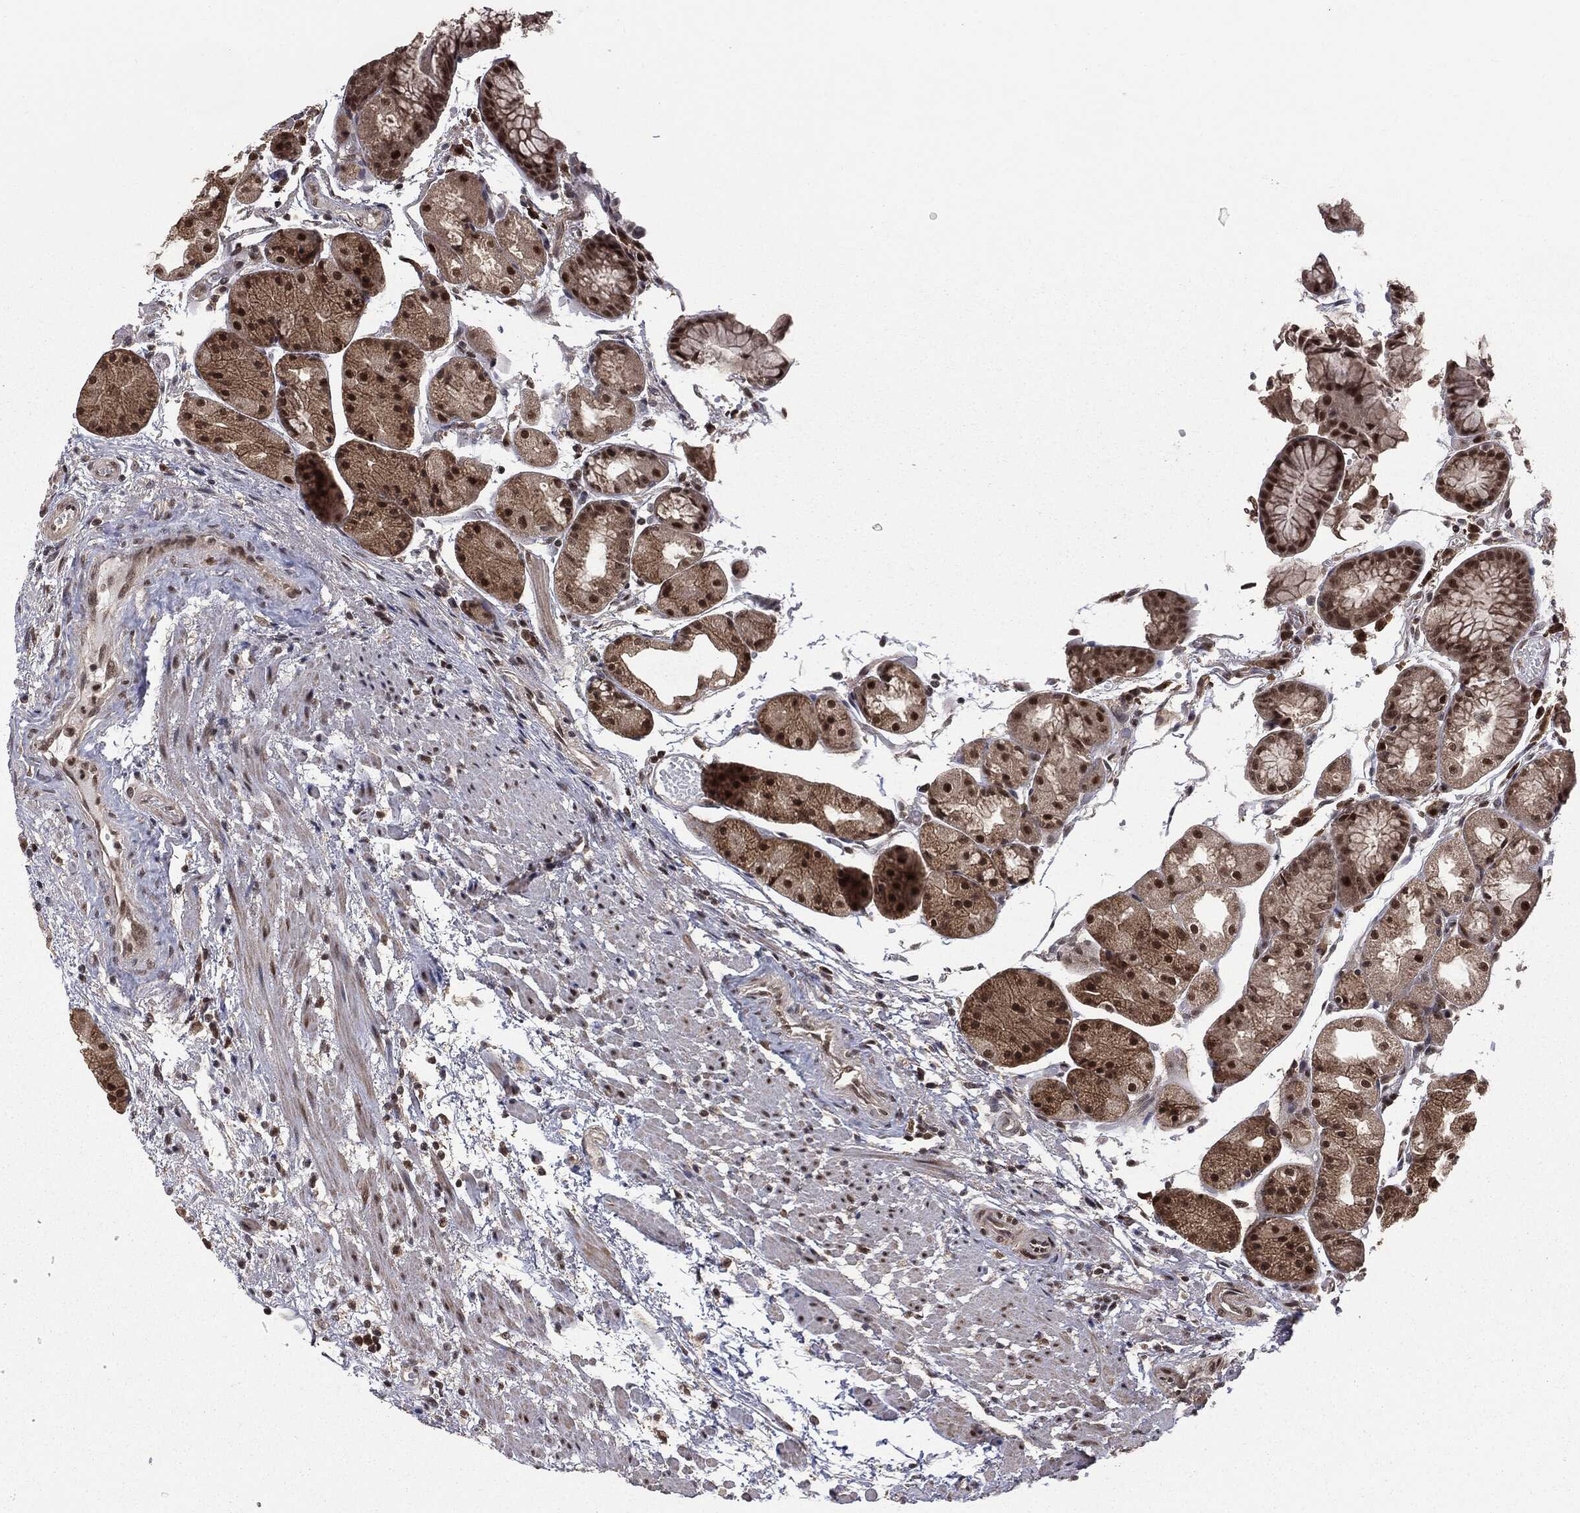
{"staining": {"intensity": "strong", "quantity": "25%-75%", "location": "nuclear"}, "tissue": "stomach", "cell_type": "Glandular cells", "image_type": "normal", "snomed": [{"axis": "morphology", "description": "Normal tissue, NOS"}, {"axis": "topography", "description": "Stomach, upper"}], "caption": "Protein positivity by immunohistochemistry (IHC) displays strong nuclear staining in approximately 25%-75% of glandular cells in unremarkable stomach. (DAB (3,3'-diaminobenzidine) IHC with brightfield microscopy, high magnification).", "gene": "JMJD6", "patient": {"sex": "male", "age": 72}}